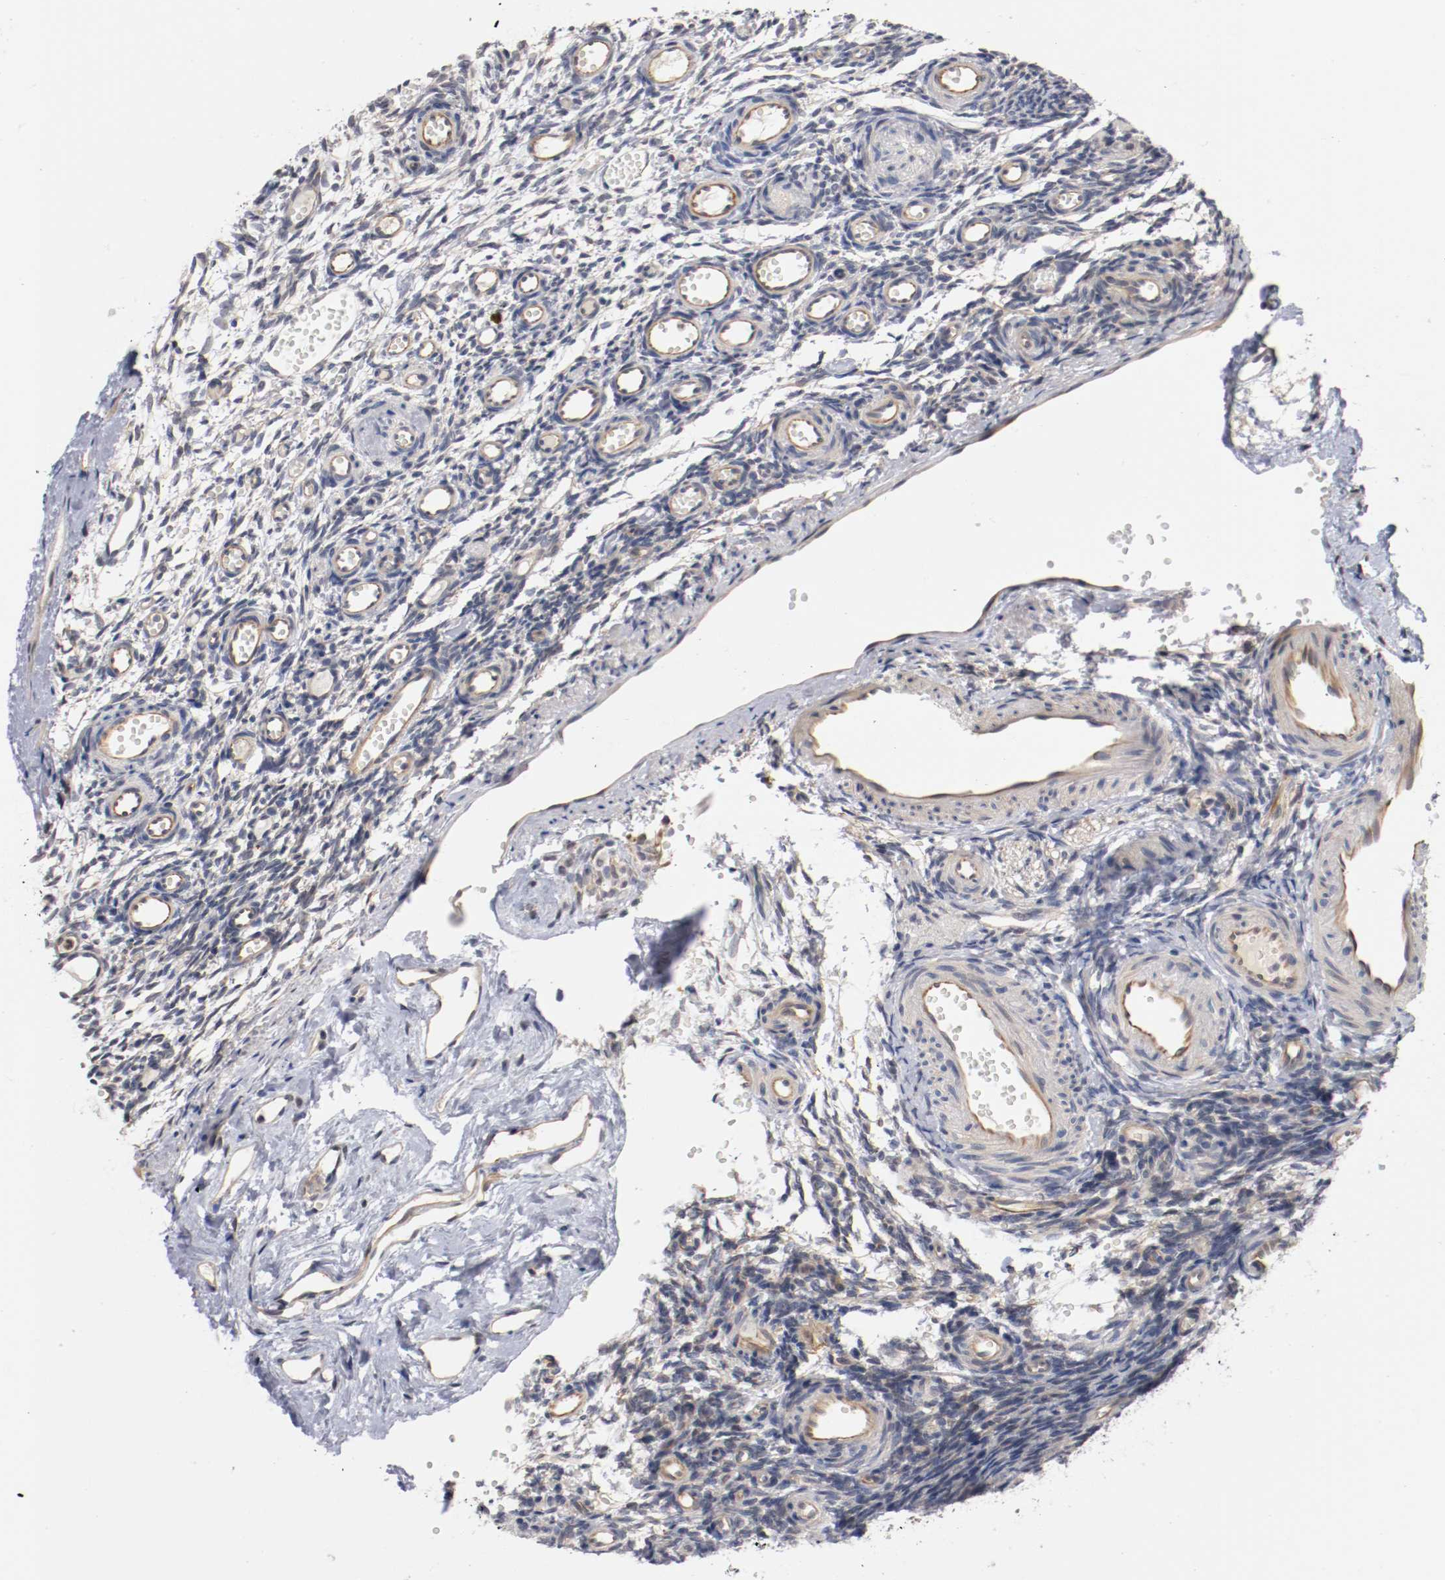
{"staining": {"intensity": "weak", "quantity": "<25%", "location": "cytoplasmic/membranous"}, "tissue": "ovary", "cell_type": "Ovarian stroma cells", "image_type": "normal", "snomed": [{"axis": "morphology", "description": "Normal tissue, NOS"}, {"axis": "topography", "description": "Ovary"}], "caption": "The IHC image has no significant staining in ovarian stroma cells of ovary. (Immunohistochemistry, brightfield microscopy, high magnification).", "gene": "RBM23", "patient": {"sex": "female", "age": 35}}